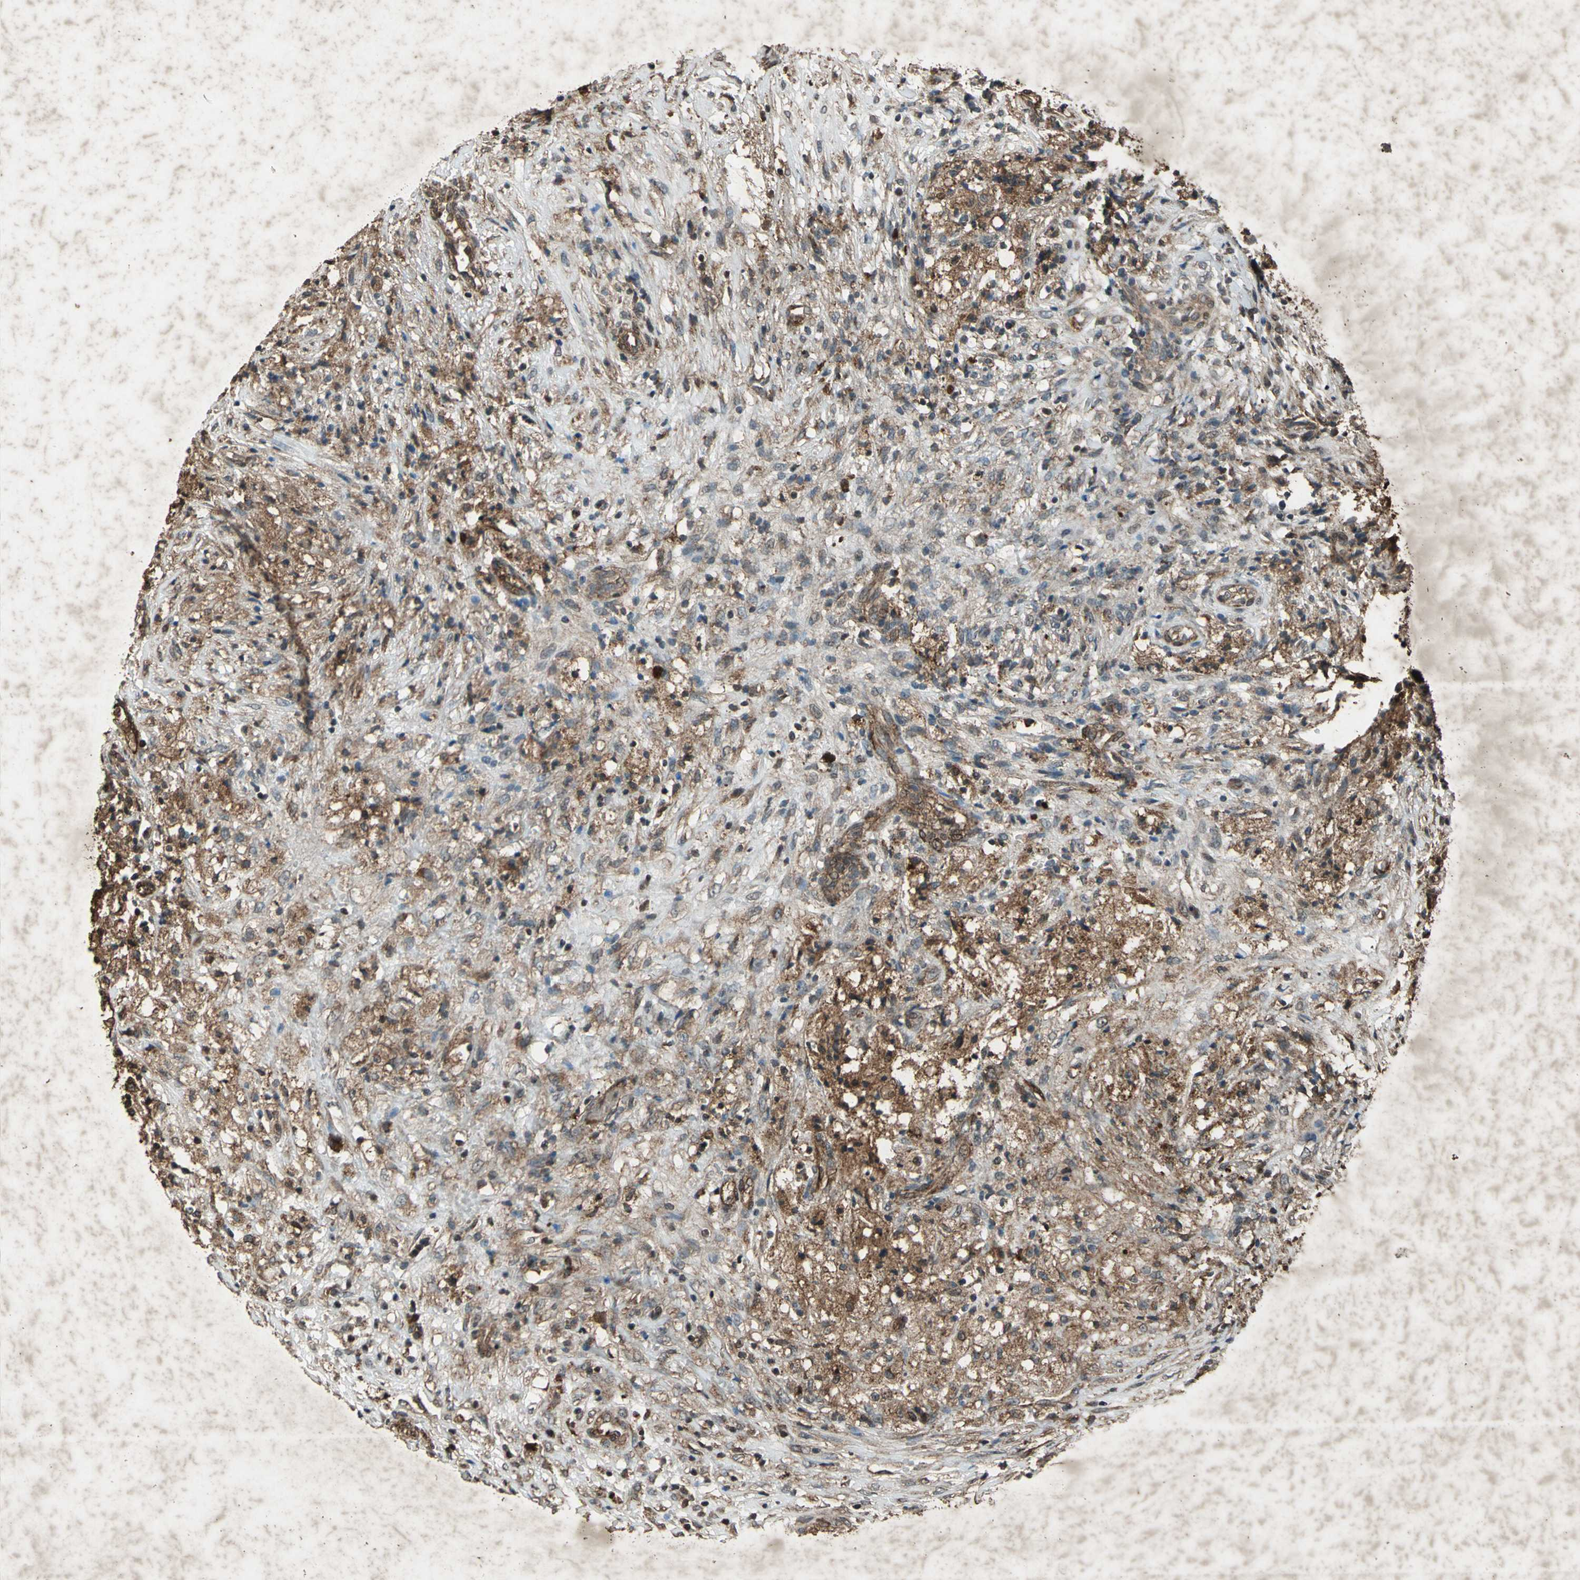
{"staining": {"intensity": "moderate", "quantity": ">75%", "location": "cytoplasmic/membranous"}, "tissue": "ovarian cancer", "cell_type": "Tumor cells", "image_type": "cancer", "snomed": [{"axis": "morphology", "description": "Carcinoma, endometroid"}, {"axis": "topography", "description": "Ovary"}], "caption": "DAB immunohistochemical staining of human ovarian cancer exhibits moderate cytoplasmic/membranous protein positivity in about >75% of tumor cells.", "gene": "SEPTIN4", "patient": {"sex": "female", "age": 42}}